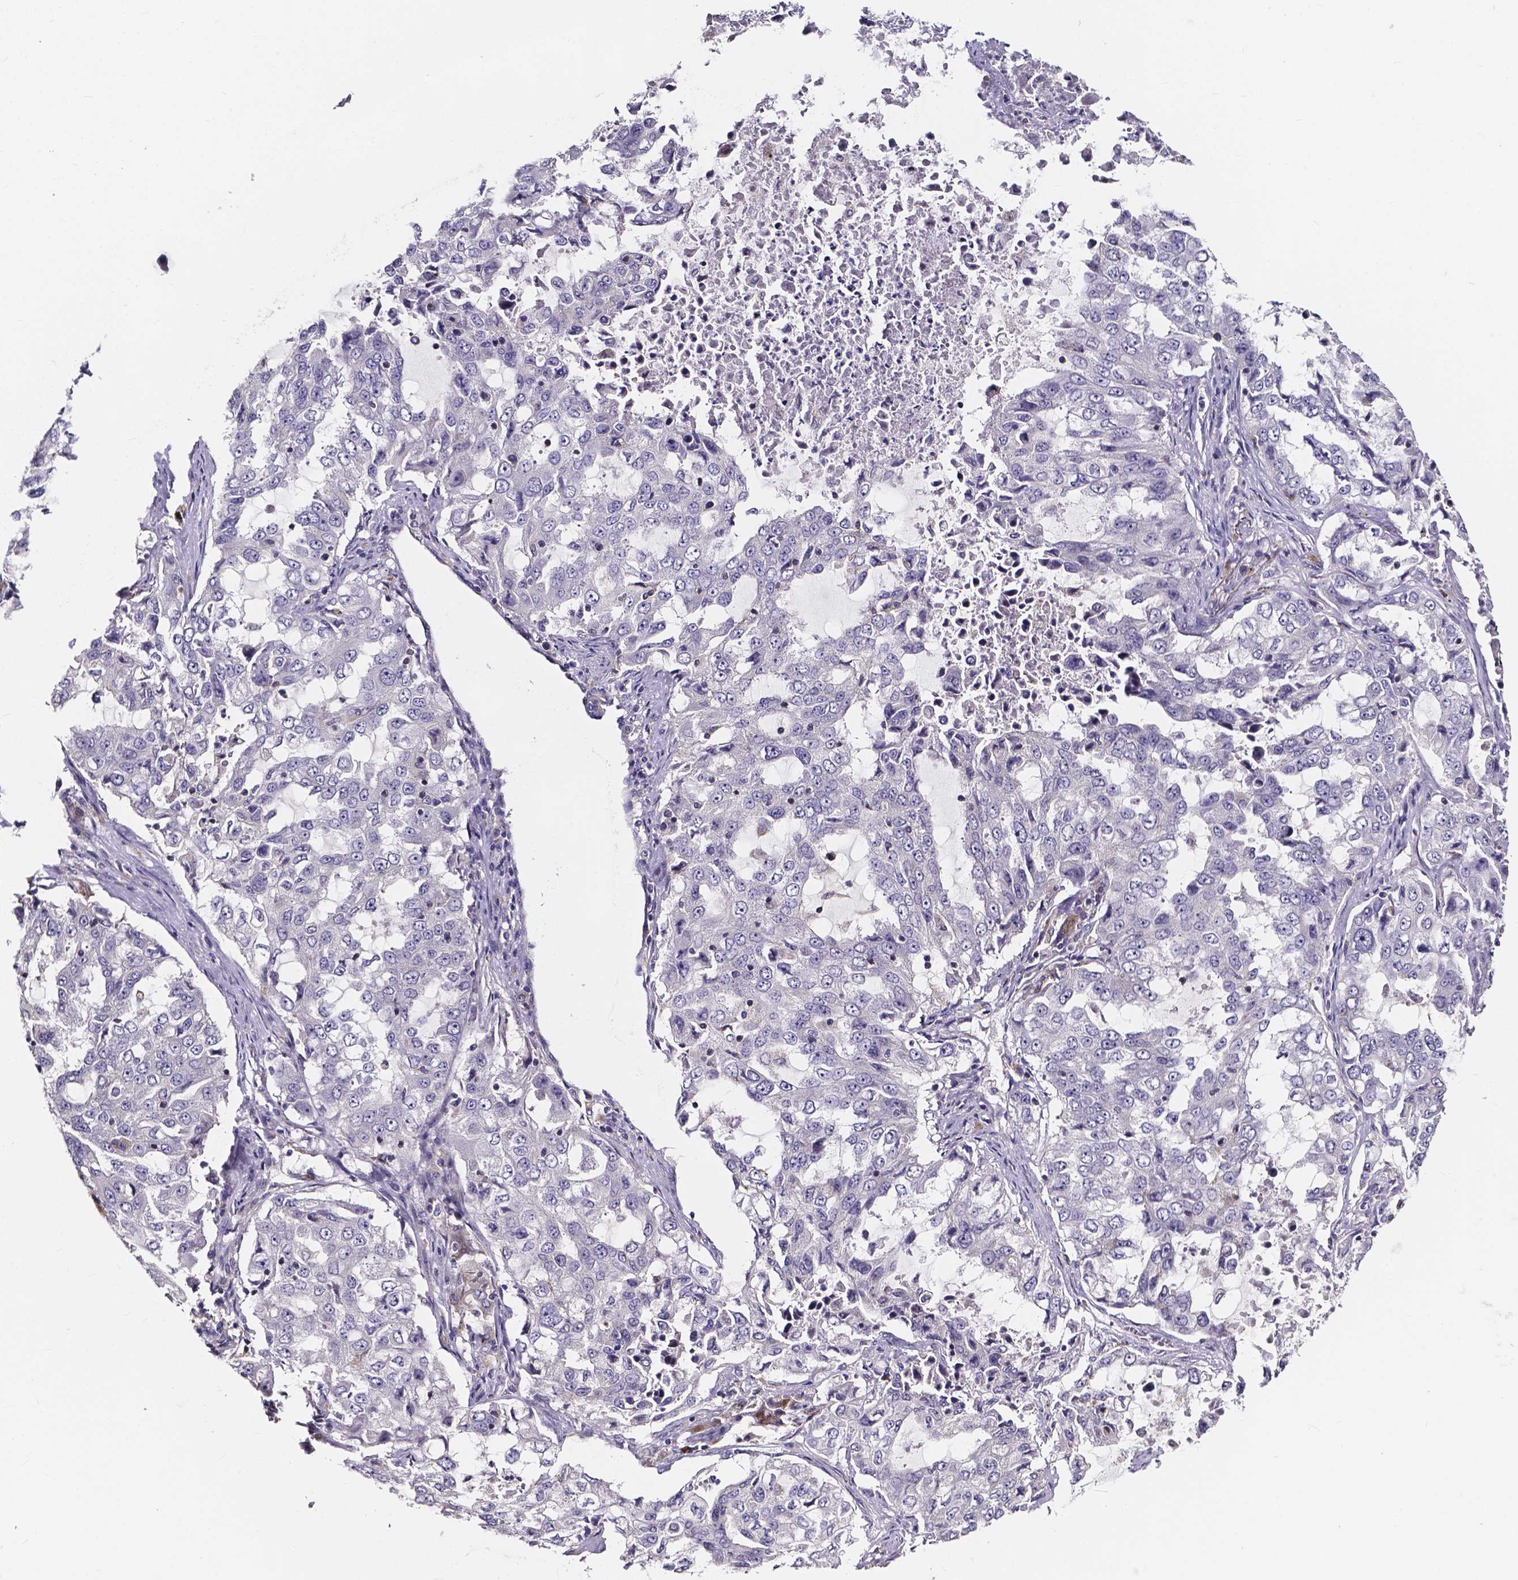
{"staining": {"intensity": "negative", "quantity": "none", "location": "none"}, "tissue": "lung cancer", "cell_type": "Tumor cells", "image_type": "cancer", "snomed": [{"axis": "morphology", "description": "Adenocarcinoma, NOS"}, {"axis": "topography", "description": "Lung"}], "caption": "Lung cancer was stained to show a protein in brown. There is no significant positivity in tumor cells. The staining is performed using DAB brown chromogen with nuclei counter-stained in using hematoxylin.", "gene": "THEMIS", "patient": {"sex": "female", "age": 61}}